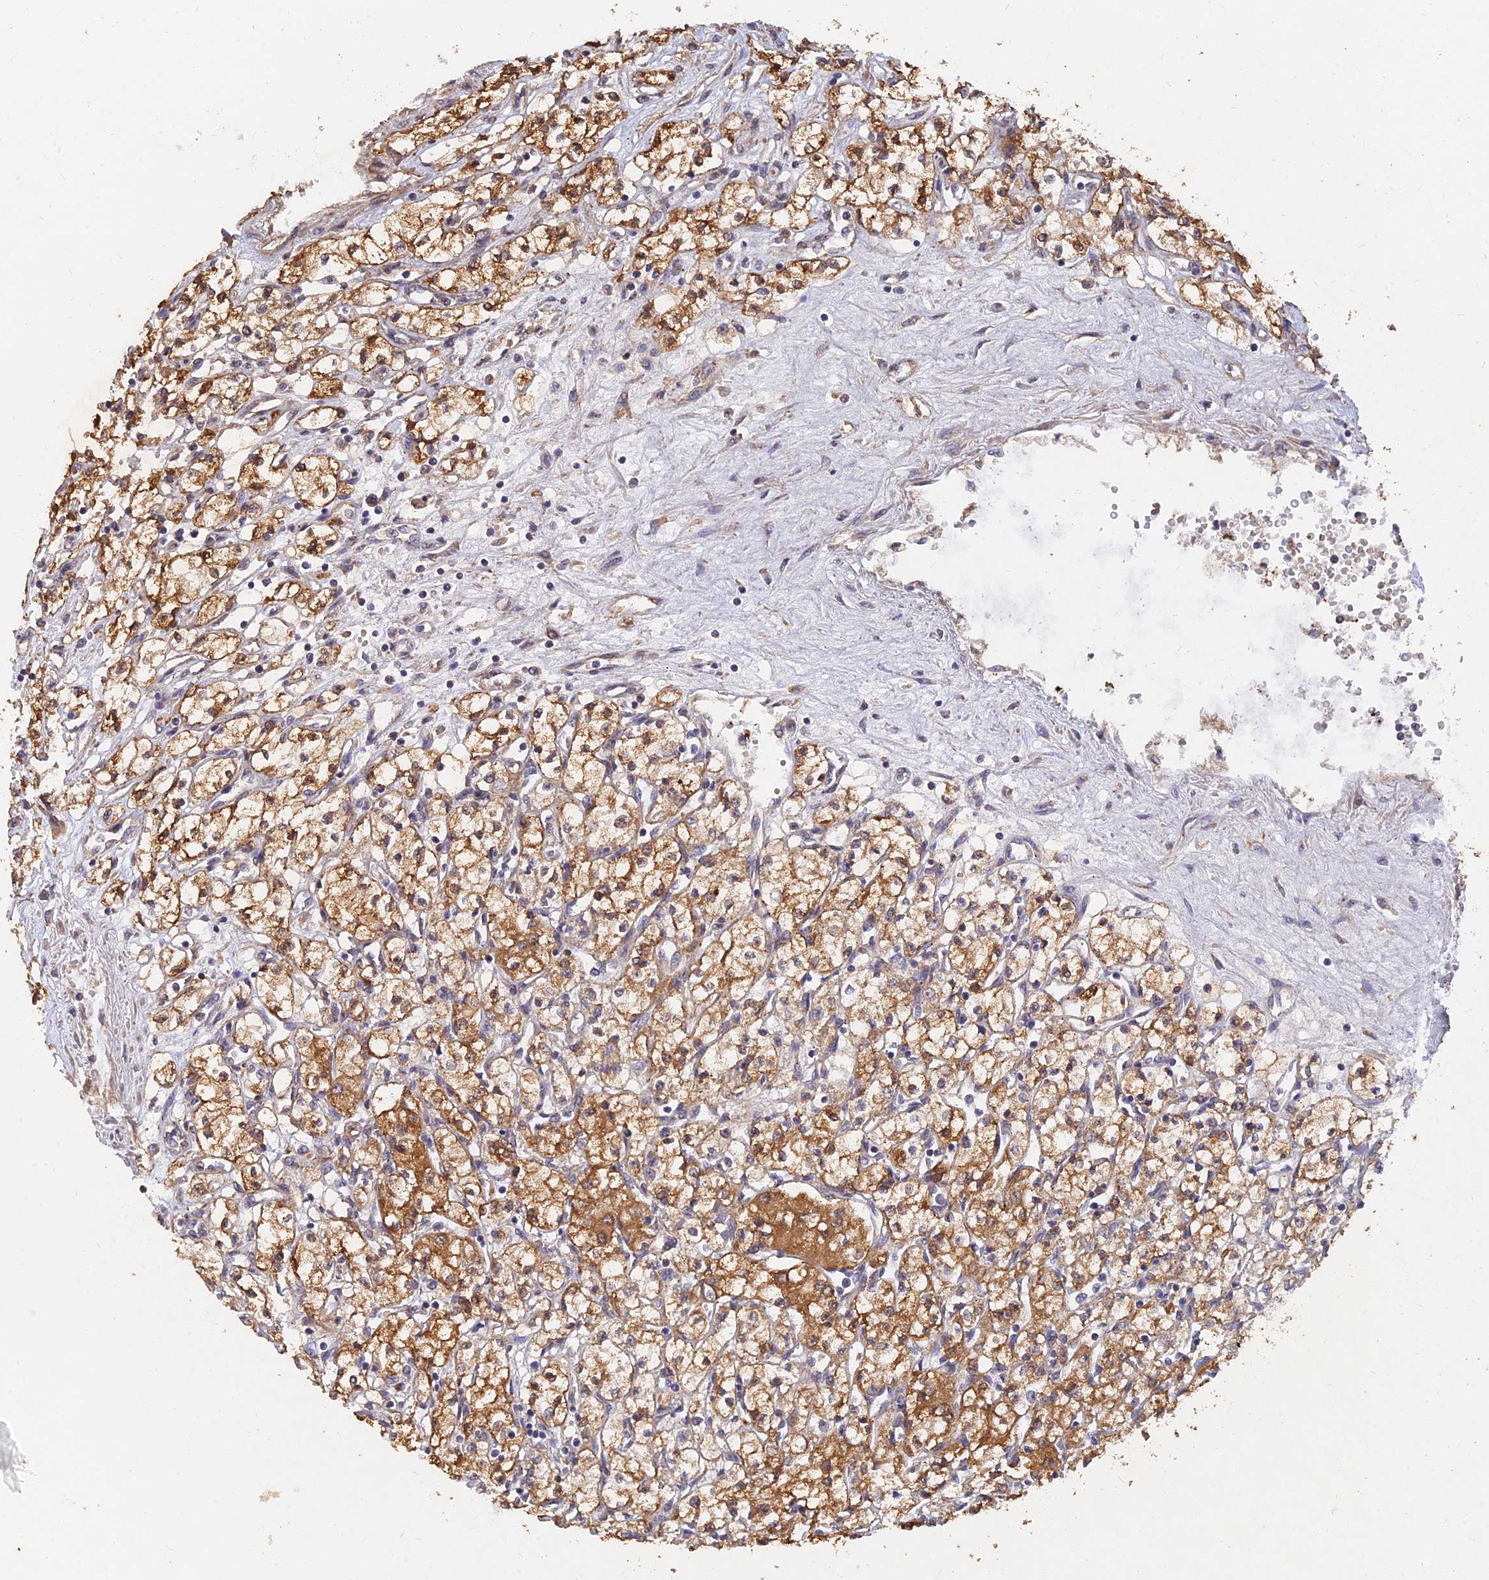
{"staining": {"intensity": "moderate", "quantity": ">75%", "location": "cytoplasmic/membranous"}, "tissue": "renal cancer", "cell_type": "Tumor cells", "image_type": "cancer", "snomed": [{"axis": "morphology", "description": "Adenocarcinoma, NOS"}, {"axis": "topography", "description": "Kidney"}], "caption": "Human renal cancer (adenocarcinoma) stained for a protein (brown) exhibits moderate cytoplasmic/membranous positive staining in approximately >75% of tumor cells.", "gene": "SLC38A11", "patient": {"sex": "male", "age": 59}}